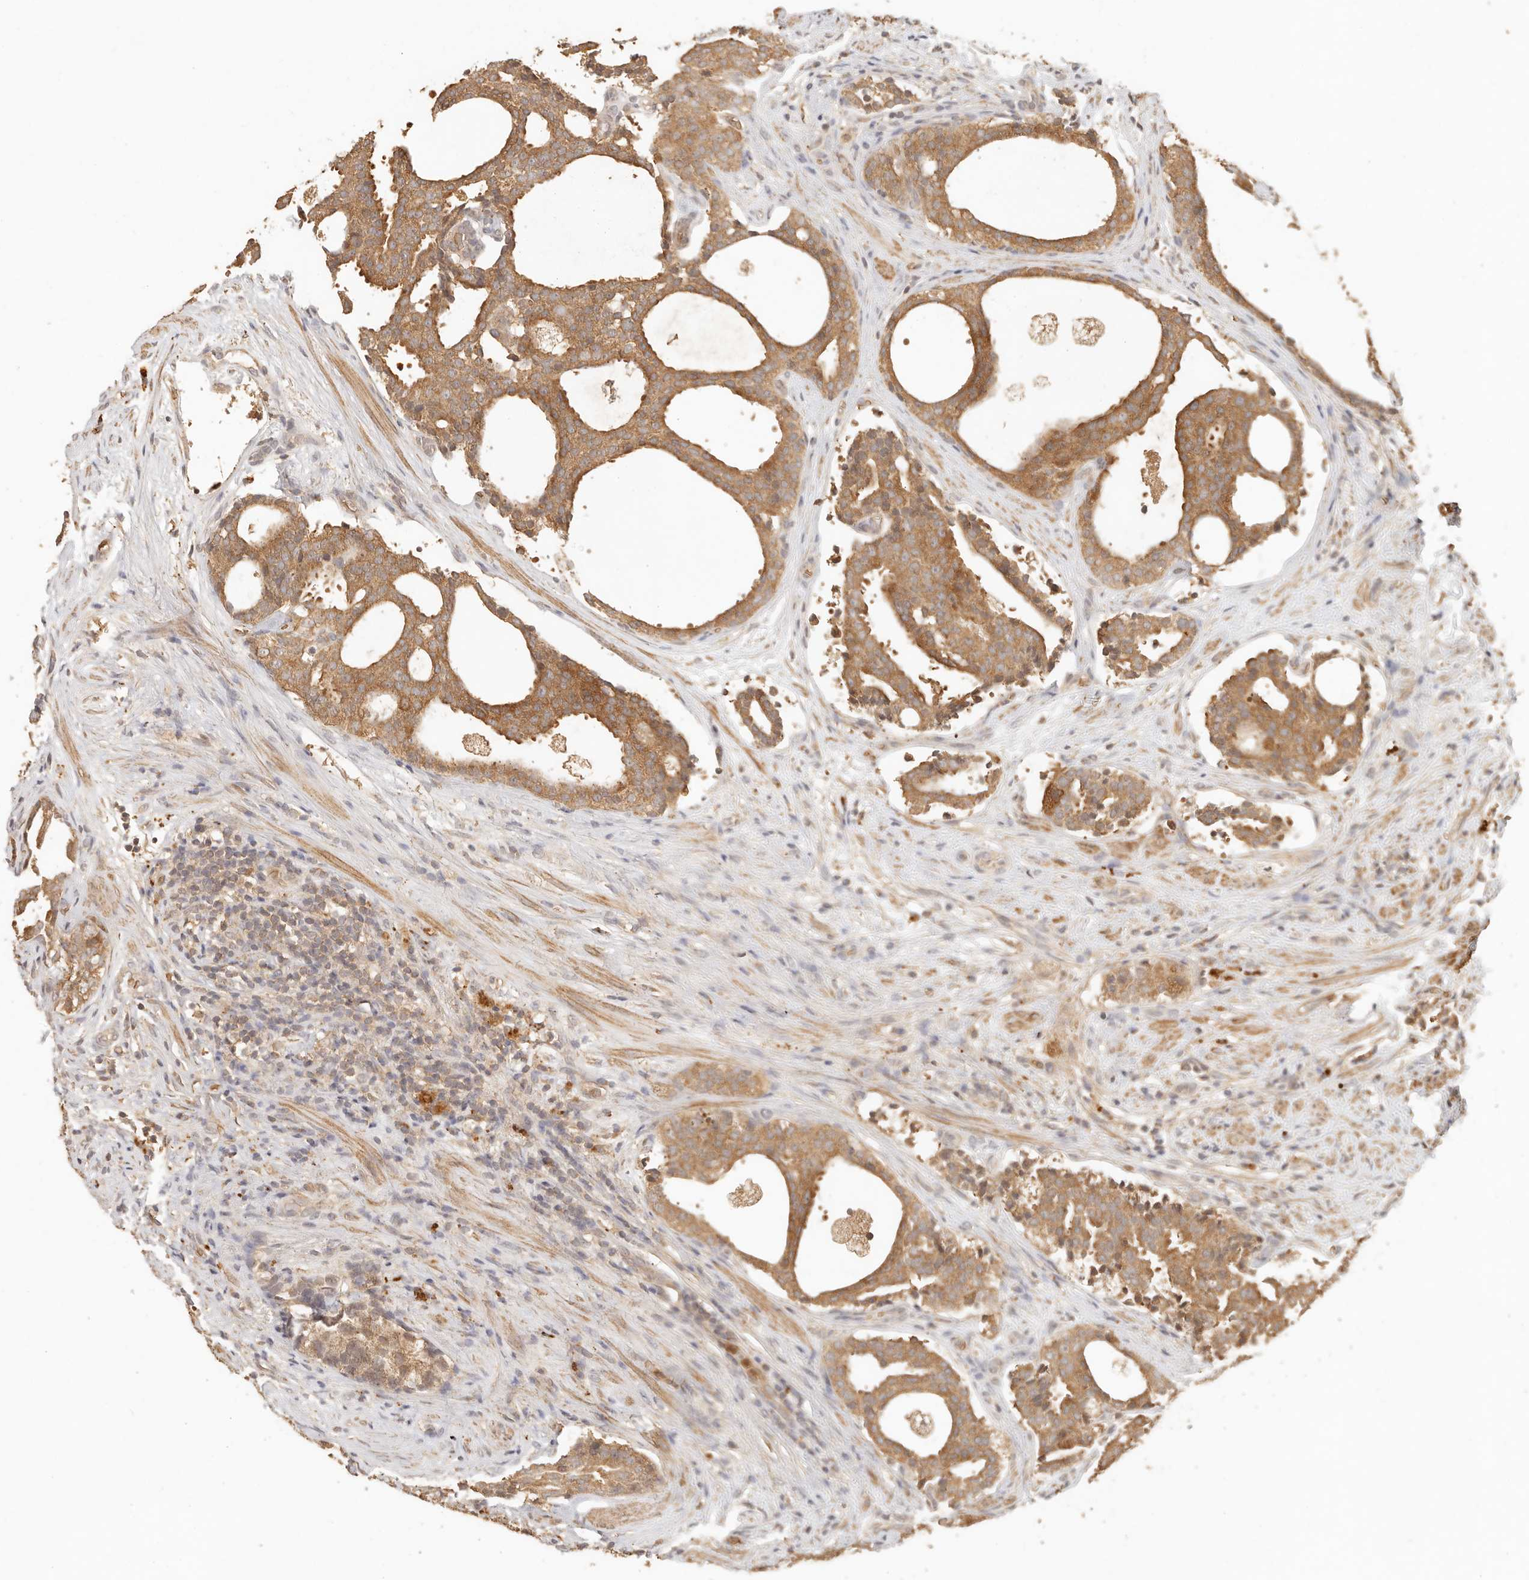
{"staining": {"intensity": "moderate", "quantity": ">75%", "location": "cytoplasmic/membranous"}, "tissue": "prostate cancer", "cell_type": "Tumor cells", "image_type": "cancer", "snomed": [{"axis": "morphology", "description": "Adenocarcinoma, High grade"}, {"axis": "topography", "description": "Prostate"}], "caption": "Immunohistochemistry (IHC) histopathology image of human prostate cancer stained for a protein (brown), which displays medium levels of moderate cytoplasmic/membranous positivity in approximately >75% of tumor cells.", "gene": "INTS11", "patient": {"sex": "male", "age": 56}}